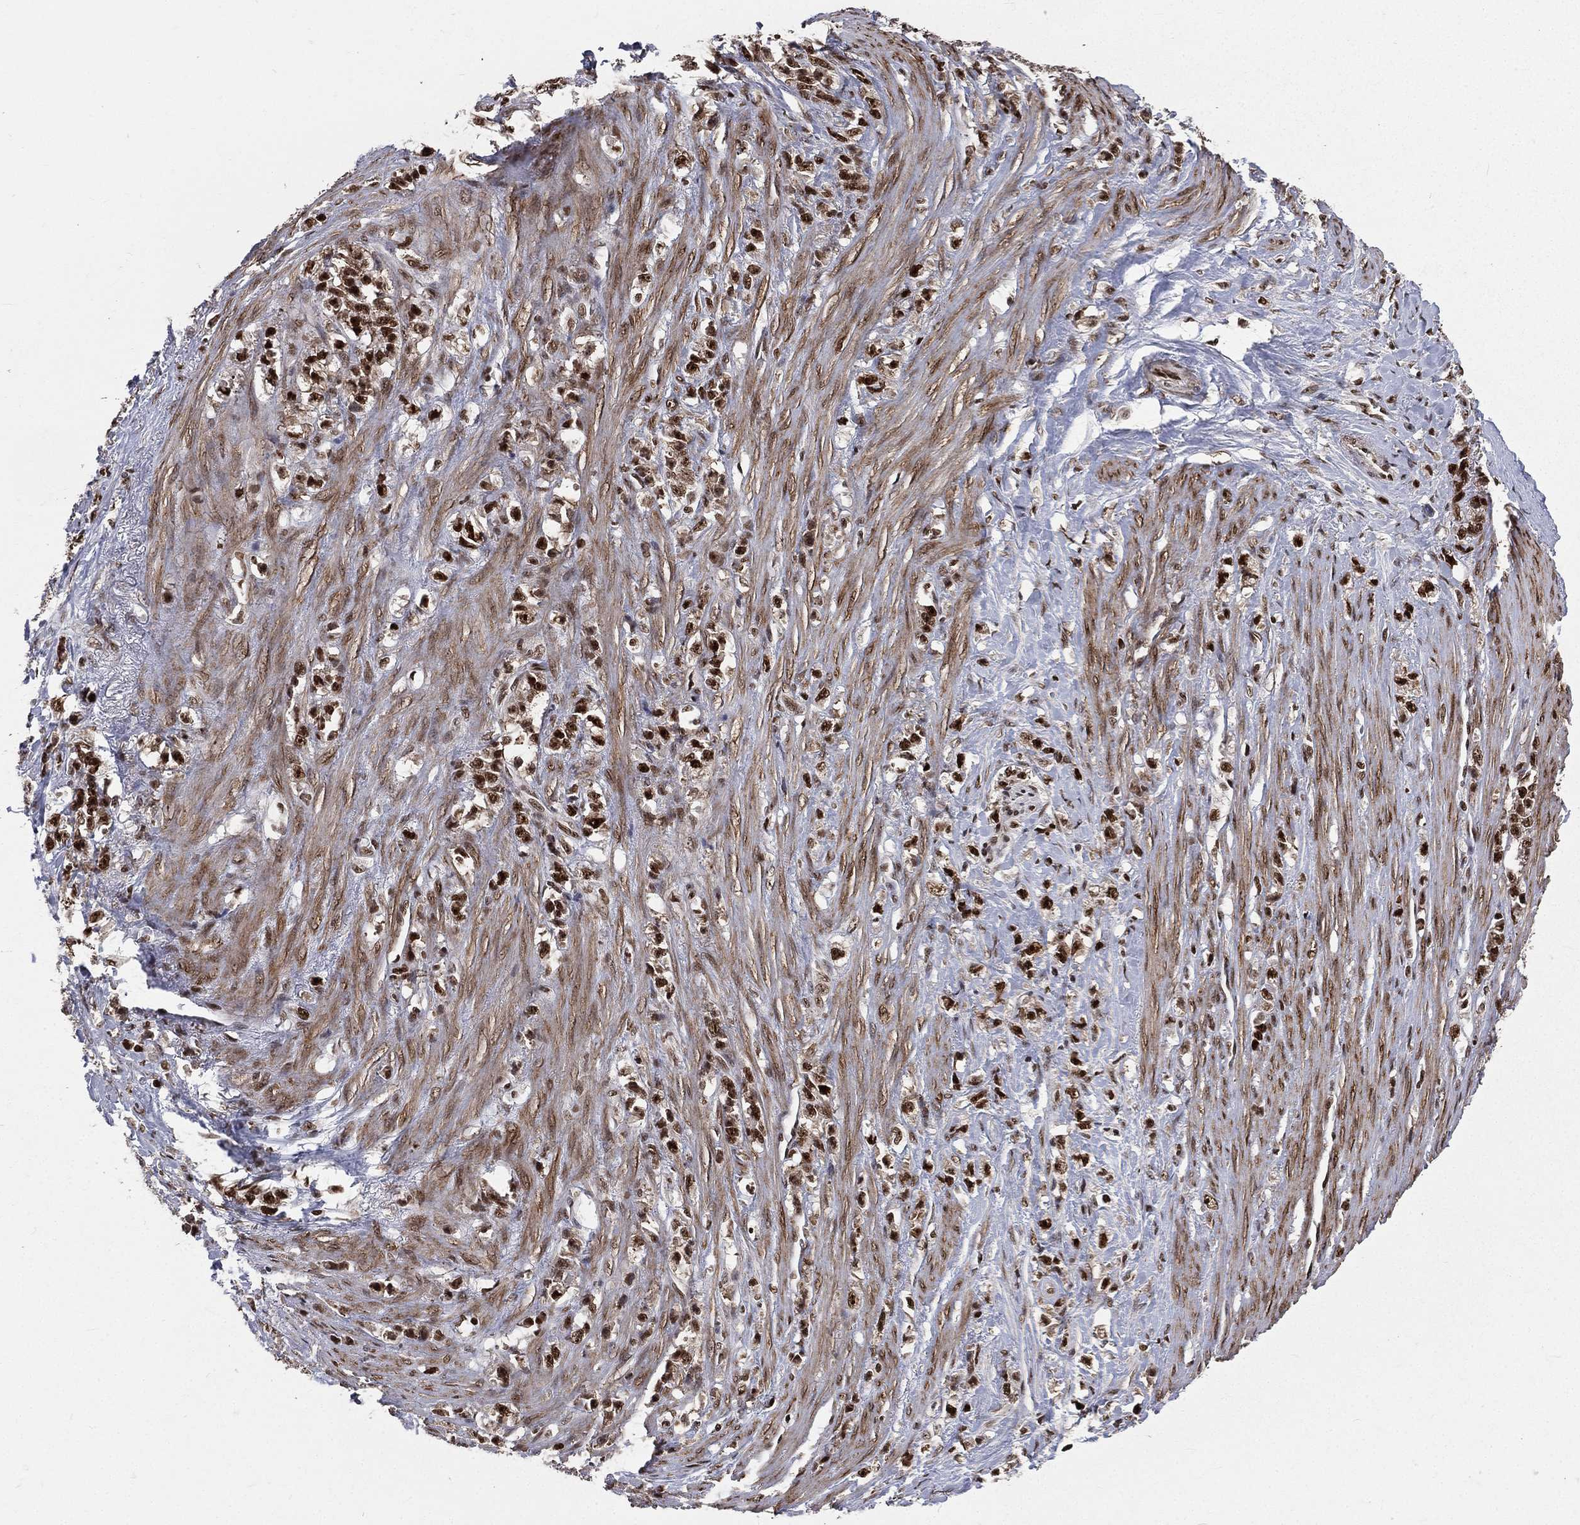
{"staining": {"intensity": "strong", "quantity": ">75%", "location": "nuclear"}, "tissue": "stomach cancer", "cell_type": "Tumor cells", "image_type": "cancer", "snomed": [{"axis": "morphology", "description": "Adenocarcinoma, NOS"}, {"axis": "topography", "description": "Stomach, lower"}], "caption": "DAB (3,3'-diaminobenzidine) immunohistochemical staining of stomach adenocarcinoma shows strong nuclear protein expression in approximately >75% of tumor cells. The protein is stained brown, and the nuclei are stained in blue (DAB (3,3'-diaminobenzidine) IHC with brightfield microscopy, high magnification).", "gene": "POLB", "patient": {"sex": "male", "age": 88}}